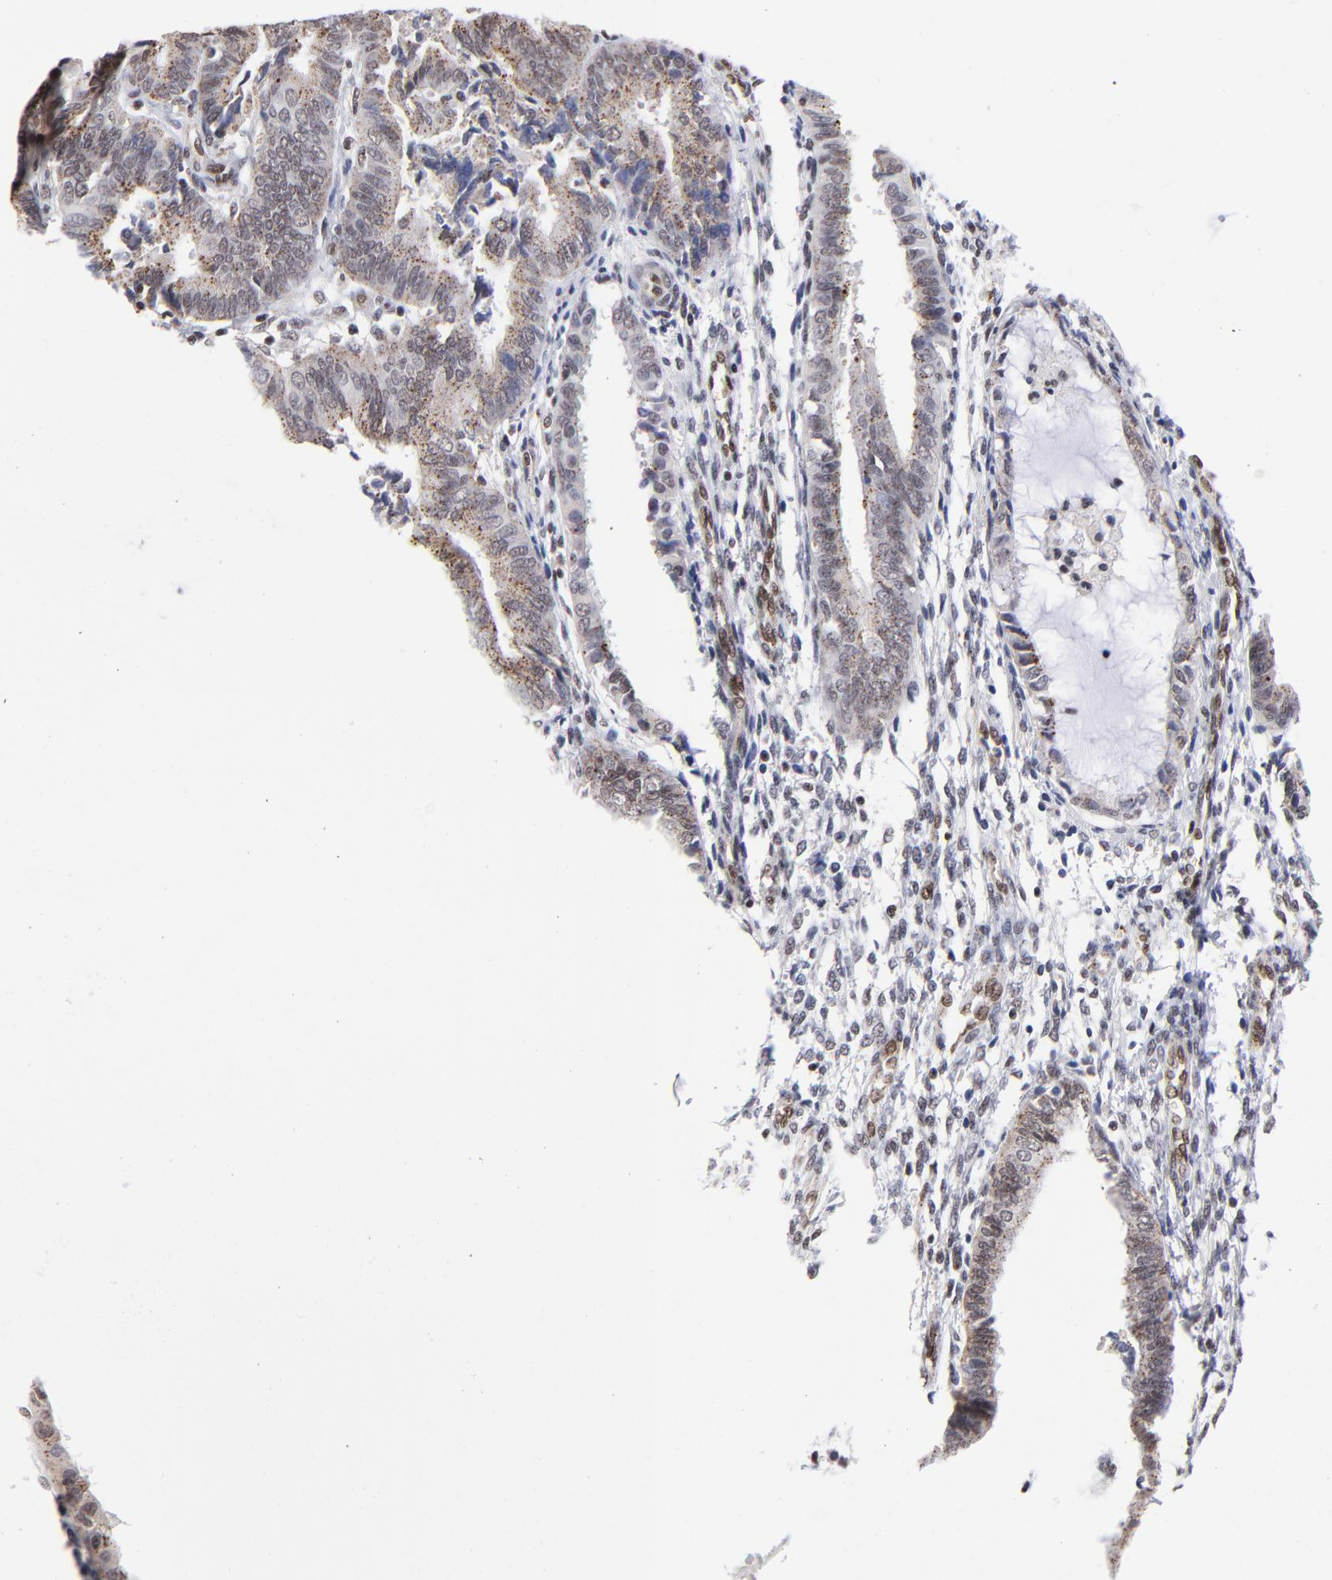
{"staining": {"intensity": "weak", "quantity": ">75%", "location": "cytoplasmic/membranous"}, "tissue": "endometrial cancer", "cell_type": "Tumor cells", "image_type": "cancer", "snomed": [{"axis": "morphology", "description": "Adenocarcinoma, NOS"}, {"axis": "topography", "description": "Endometrium"}], "caption": "Immunohistochemistry histopathology image of endometrial adenocarcinoma stained for a protein (brown), which displays low levels of weak cytoplasmic/membranous staining in approximately >75% of tumor cells.", "gene": "GABPA", "patient": {"sex": "female", "age": 63}}